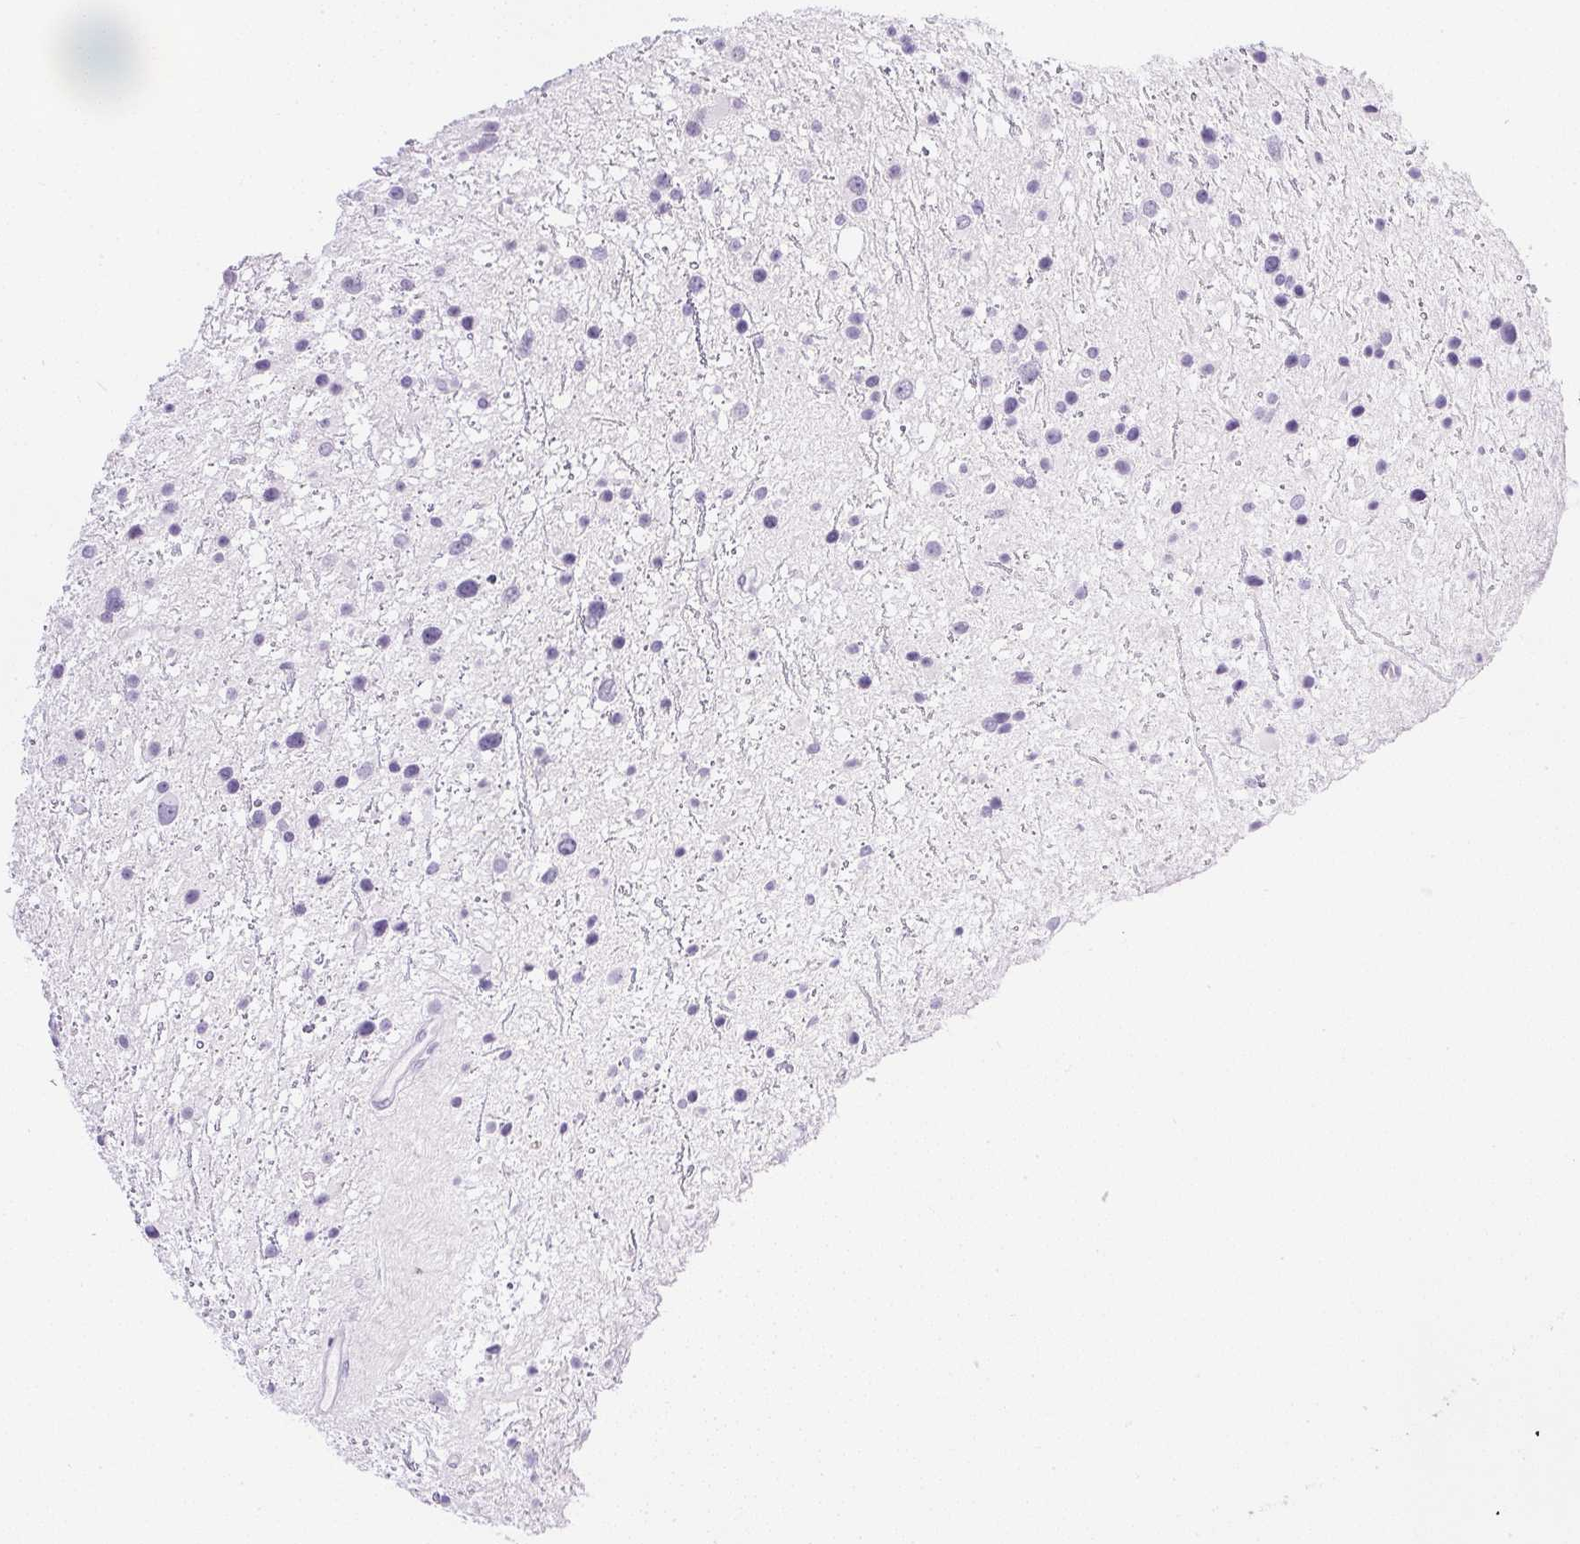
{"staining": {"intensity": "negative", "quantity": "none", "location": "none"}, "tissue": "glioma", "cell_type": "Tumor cells", "image_type": "cancer", "snomed": [{"axis": "morphology", "description": "Glioma, malignant, Low grade"}, {"axis": "topography", "description": "Brain"}], "caption": "An IHC histopathology image of malignant glioma (low-grade) is shown. There is no staining in tumor cells of malignant glioma (low-grade).", "gene": "CPB1", "patient": {"sex": "female", "age": 32}}